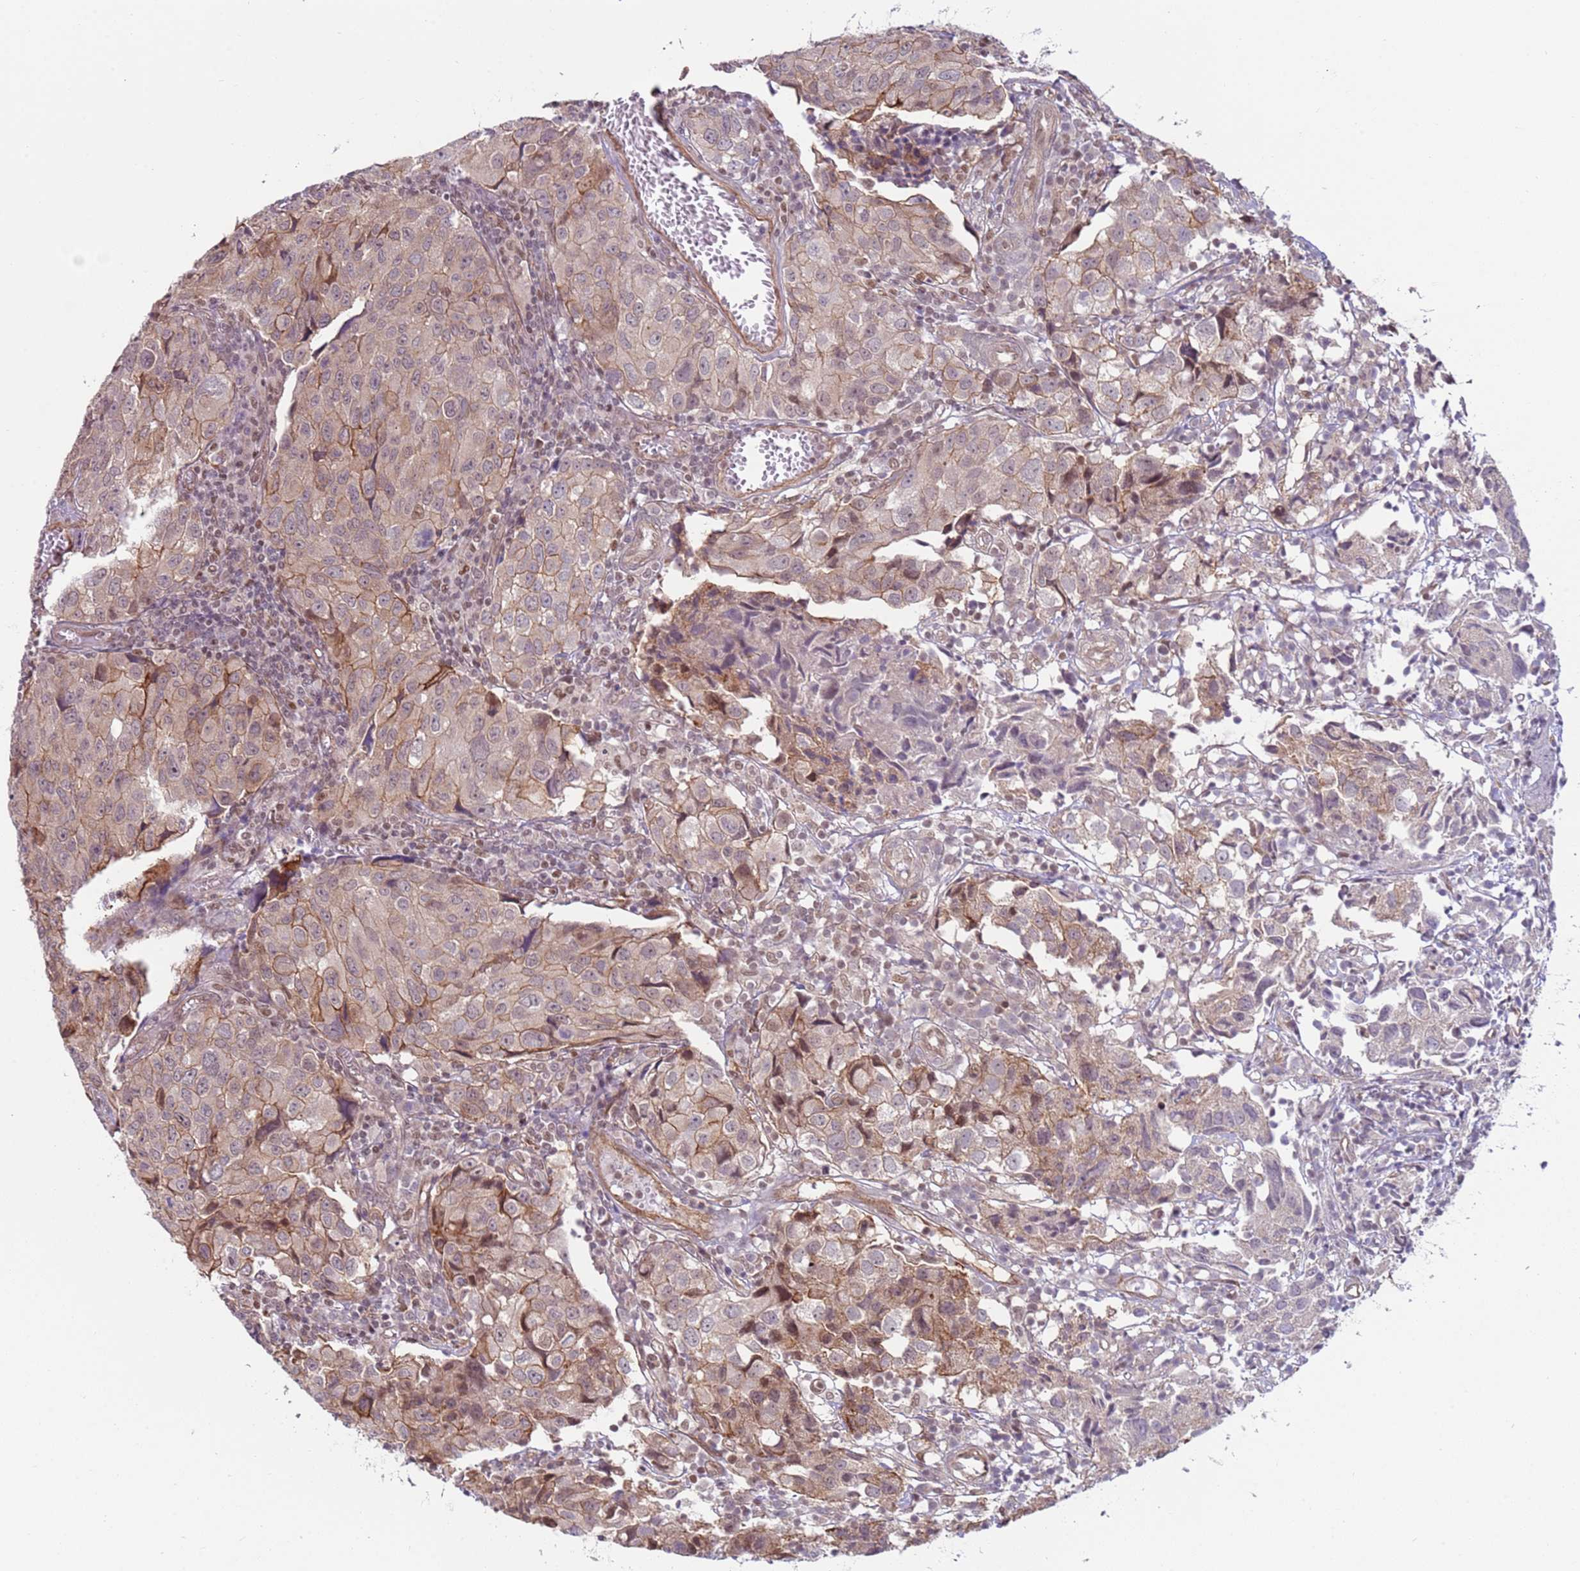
{"staining": {"intensity": "moderate", "quantity": "<25%", "location": "cytoplasmic/membranous"}, "tissue": "urothelial cancer", "cell_type": "Tumor cells", "image_type": "cancer", "snomed": [{"axis": "morphology", "description": "Urothelial carcinoma, High grade"}, {"axis": "topography", "description": "Urinary bladder"}], "caption": "Immunohistochemical staining of high-grade urothelial carcinoma demonstrates low levels of moderate cytoplasmic/membranous protein staining in about <25% of tumor cells. (Brightfield microscopy of DAB IHC at high magnification).", "gene": "DCAF4", "patient": {"sex": "female", "age": 75}}